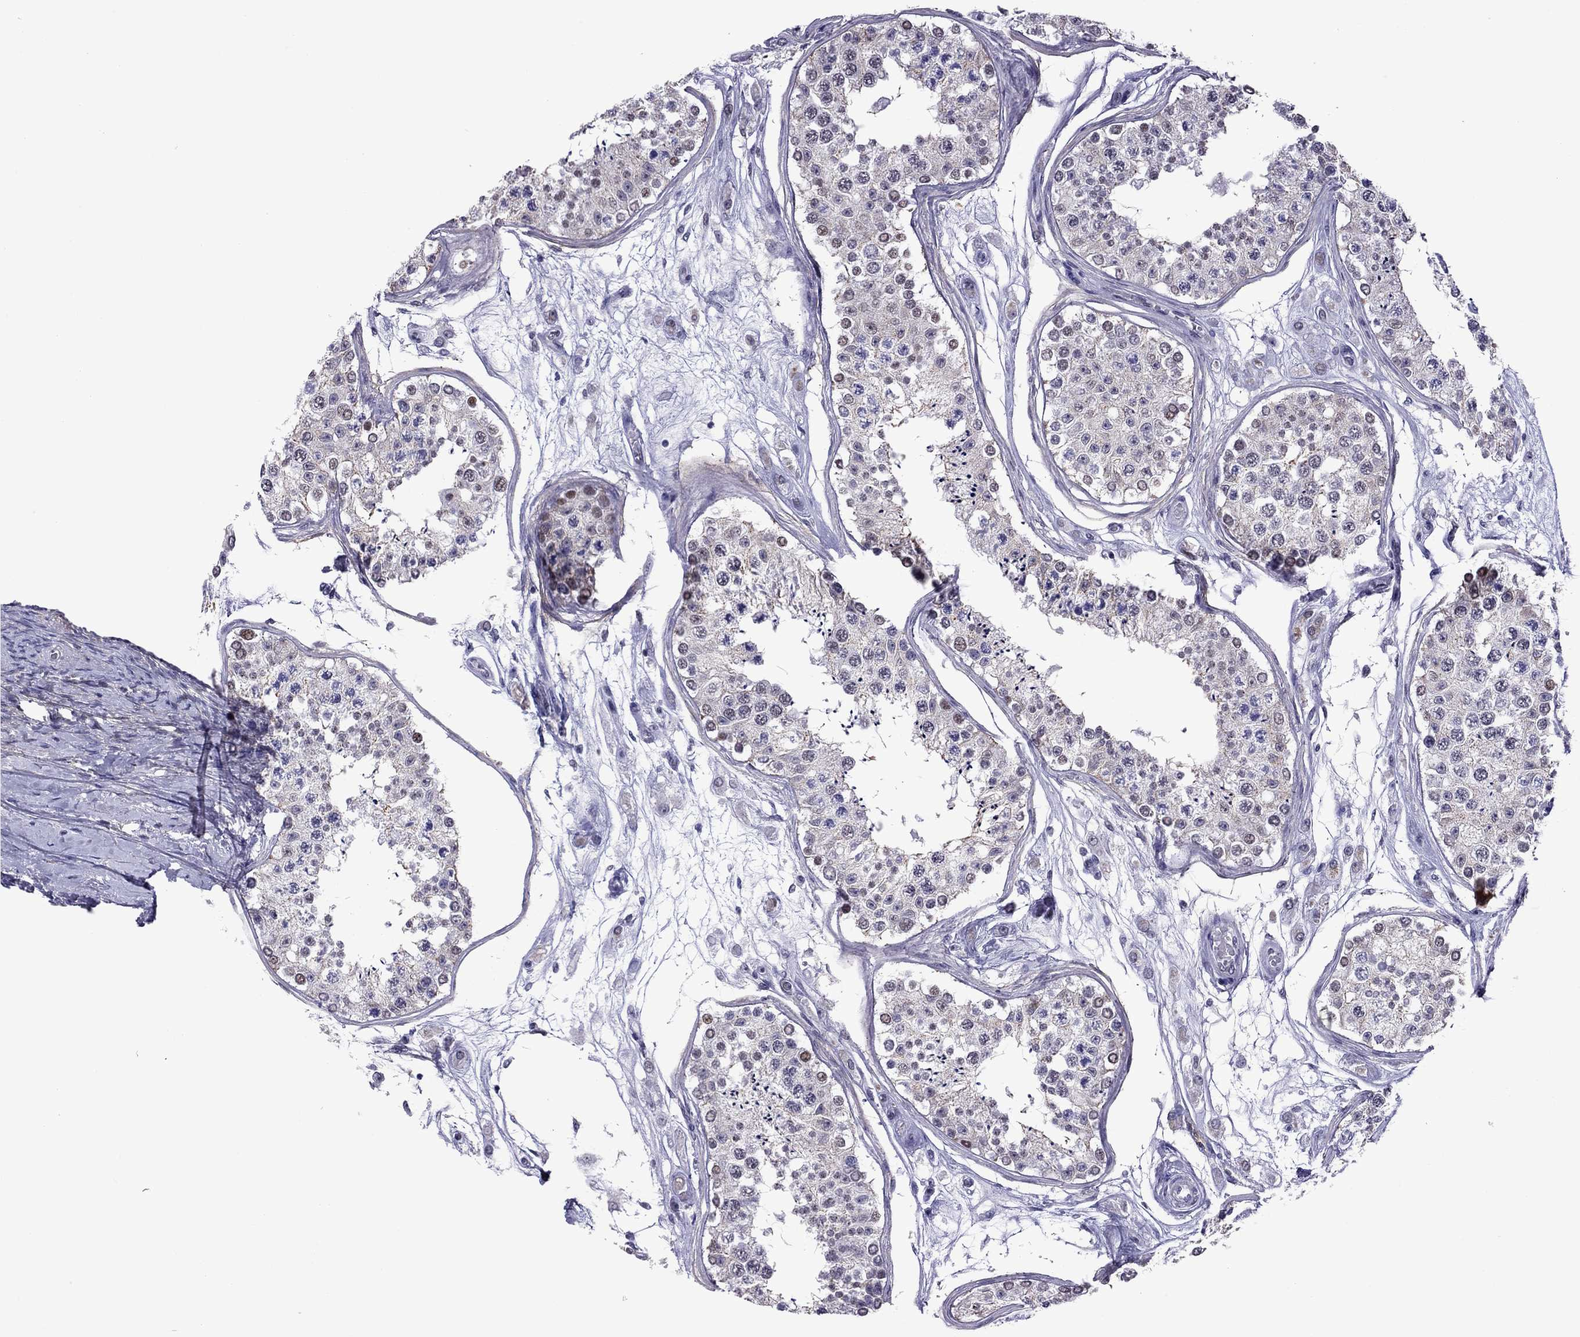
{"staining": {"intensity": "strong", "quantity": "25%-75%", "location": "cytoplasmic/membranous"}, "tissue": "testis", "cell_type": "Cells in seminiferous ducts", "image_type": "normal", "snomed": [{"axis": "morphology", "description": "Normal tissue, NOS"}, {"axis": "topography", "description": "Testis"}], "caption": "A high amount of strong cytoplasmic/membranous positivity is appreciated in approximately 25%-75% of cells in seminiferous ducts in unremarkable testis.", "gene": "ZNF646", "patient": {"sex": "male", "age": 25}}